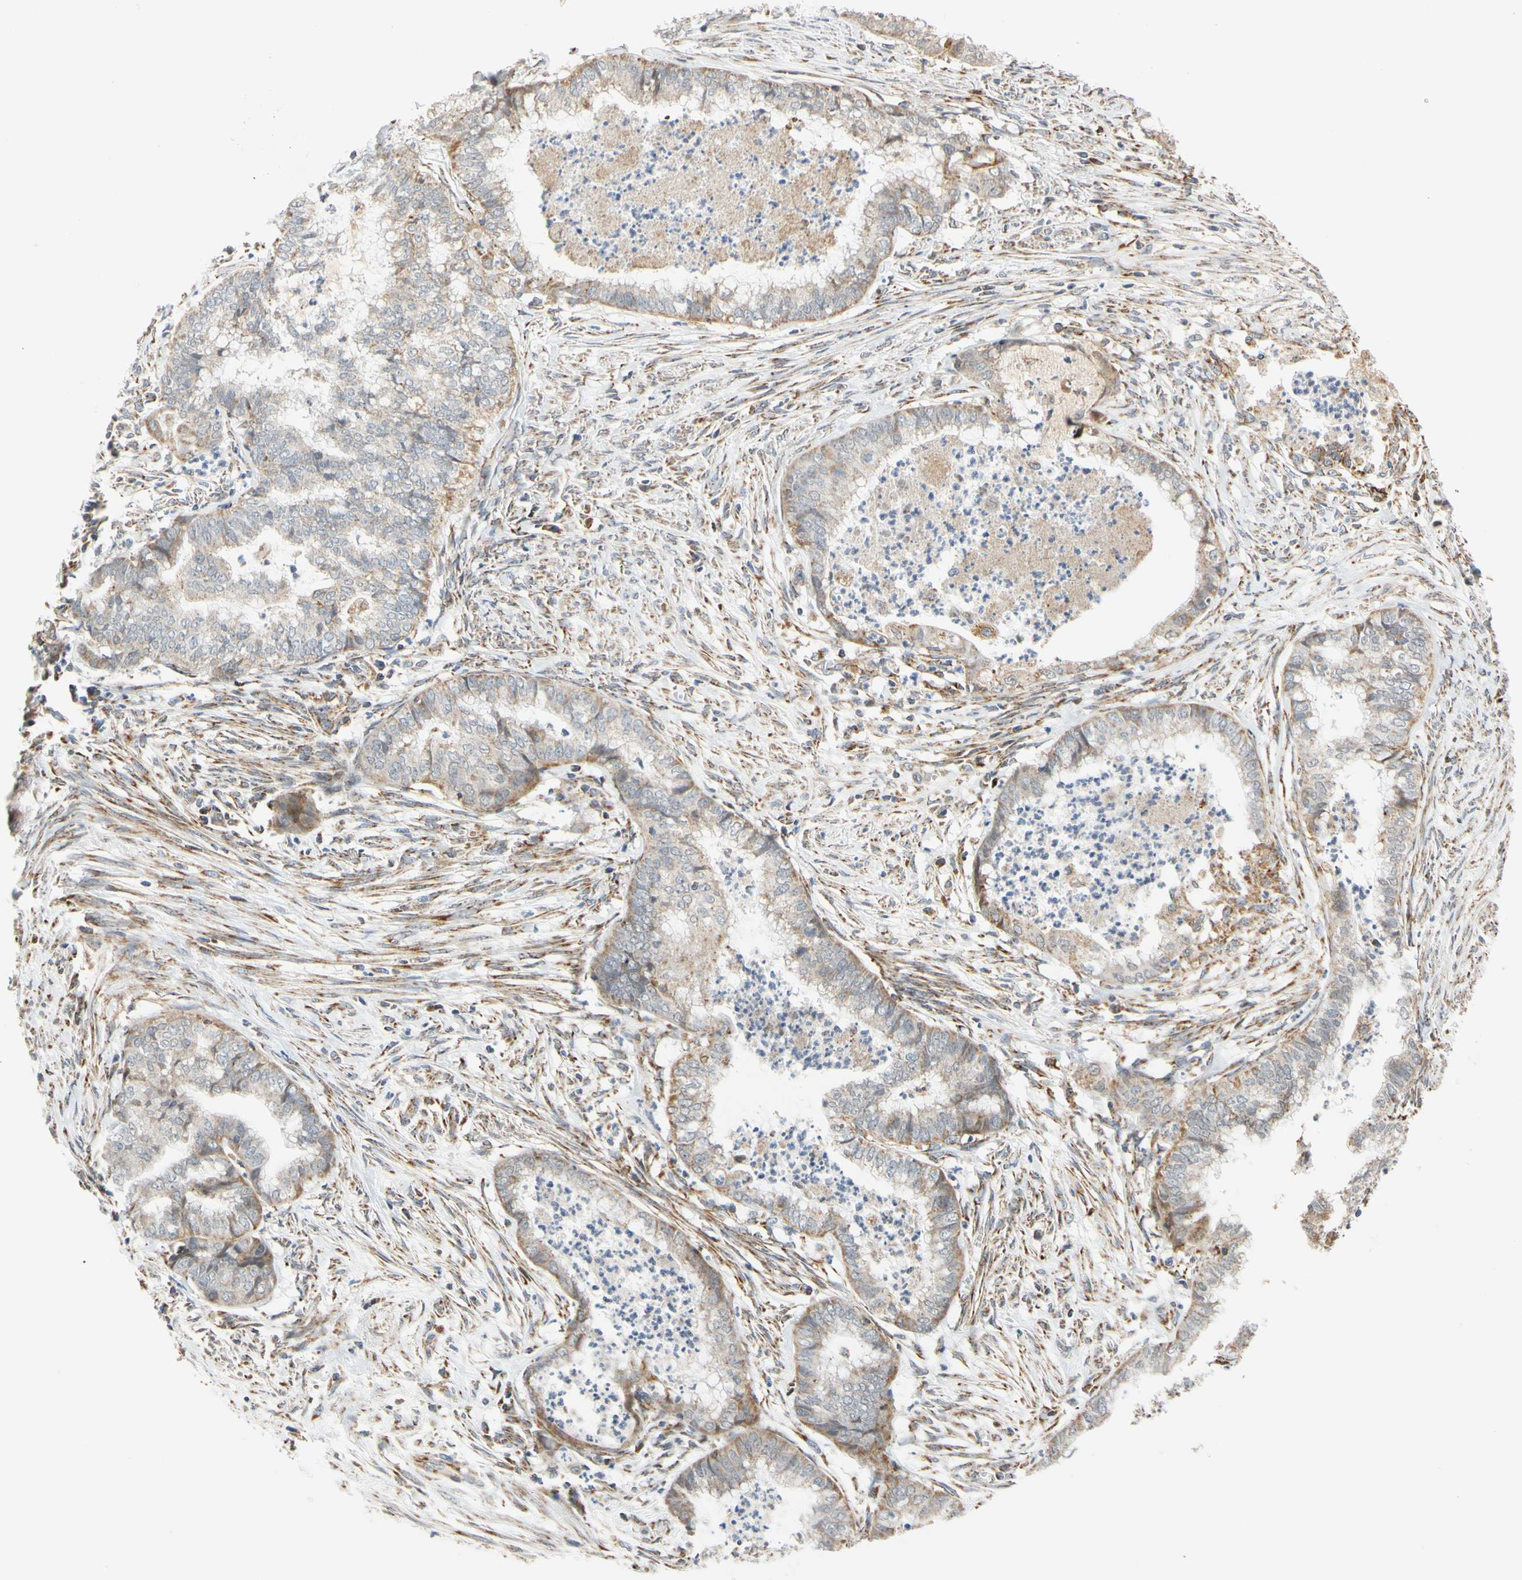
{"staining": {"intensity": "weak", "quantity": "25%-75%", "location": "cytoplasmic/membranous"}, "tissue": "endometrial cancer", "cell_type": "Tumor cells", "image_type": "cancer", "snomed": [{"axis": "morphology", "description": "Necrosis, NOS"}, {"axis": "morphology", "description": "Adenocarcinoma, NOS"}, {"axis": "topography", "description": "Endometrium"}], "caption": "Immunohistochemical staining of endometrial adenocarcinoma displays low levels of weak cytoplasmic/membranous protein positivity in approximately 25%-75% of tumor cells. Immunohistochemistry (ihc) stains the protein of interest in brown and the nuclei are stained blue.", "gene": "SFXN3", "patient": {"sex": "female", "age": 79}}